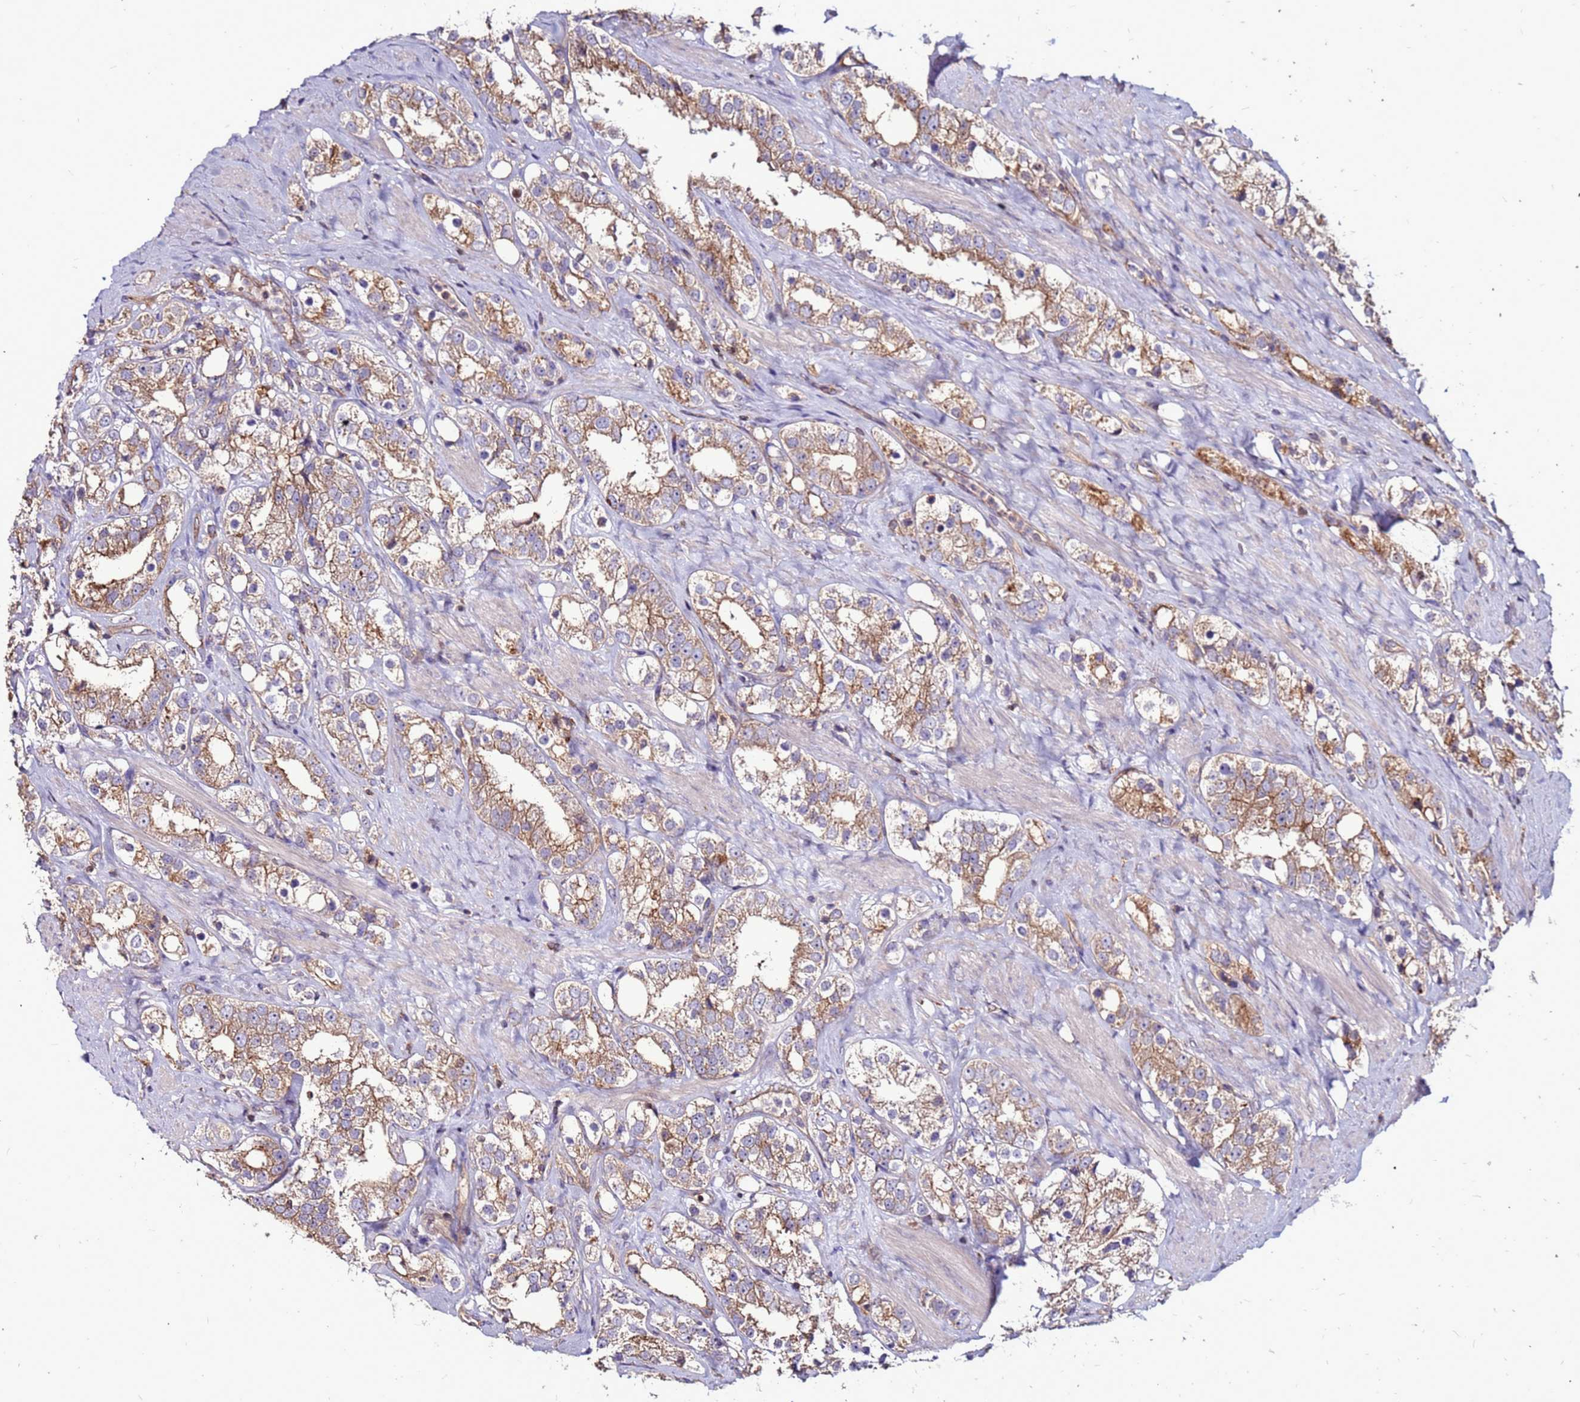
{"staining": {"intensity": "moderate", "quantity": ">75%", "location": "cytoplasmic/membranous"}, "tissue": "prostate cancer", "cell_type": "Tumor cells", "image_type": "cancer", "snomed": [{"axis": "morphology", "description": "Adenocarcinoma, NOS"}, {"axis": "topography", "description": "Prostate"}], "caption": "Protein staining reveals moderate cytoplasmic/membranous positivity in approximately >75% of tumor cells in adenocarcinoma (prostate). The staining was performed using DAB (3,3'-diaminobenzidine) to visualize the protein expression in brown, while the nuclei were stained in blue with hematoxylin (Magnification: 20x).", "gene": "NRN1L", "patient": {"sex": "male", "age": 79}}